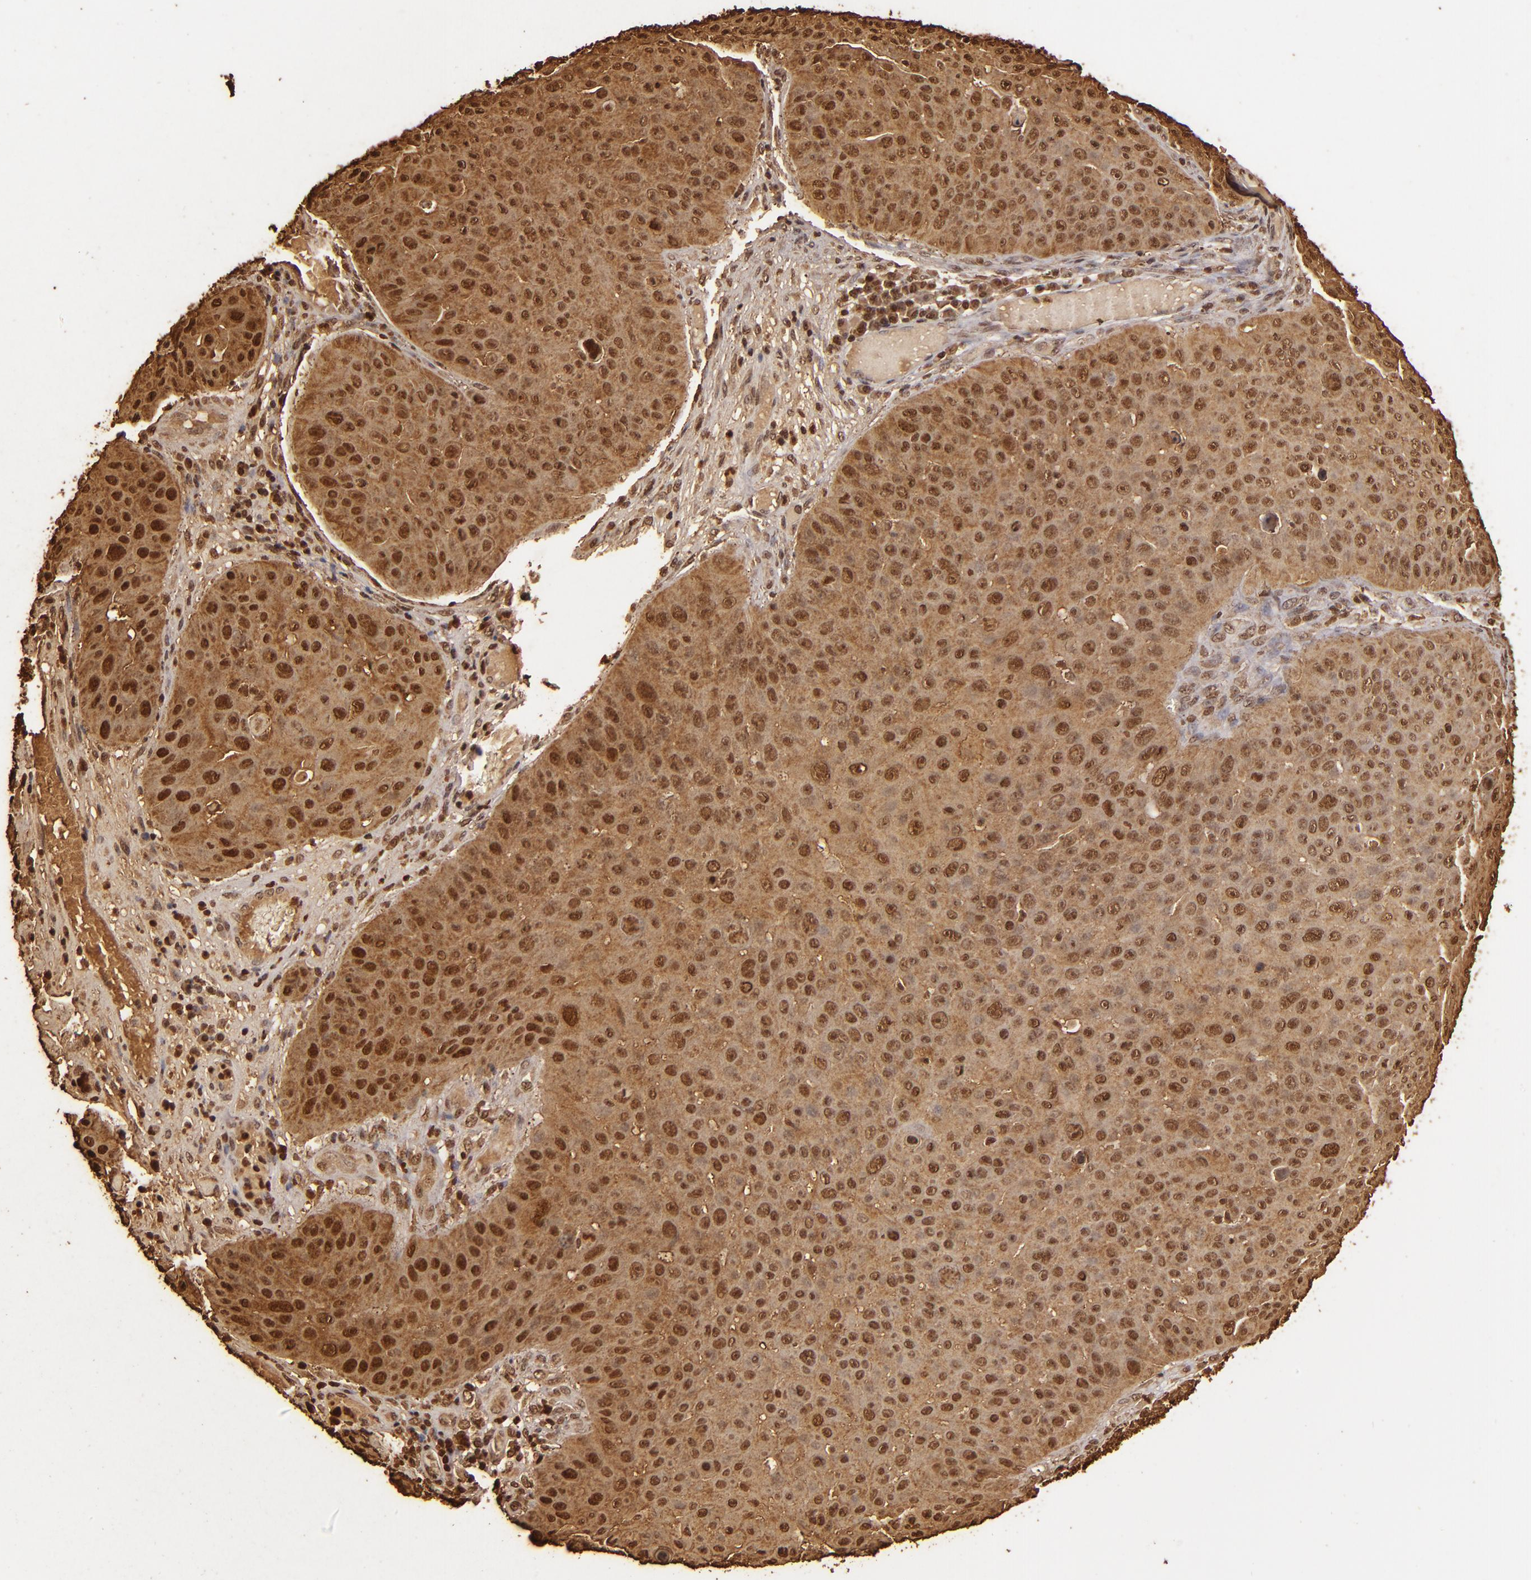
{"staining": {"intensity": "strong", "quantity": ">75%", "location": "cytoplasmic/membranous,nuclear"}, "tissue": "skin cancer", "cell_type": "Tumor cells", "image_type": "cancer", "snomed": [{"axis": "morphology", "description": "Squamous cell carcinoma, NOS"}, {"axis": "topography", "description": "Skin"}], "caption": "Strong cytoplasmic/membranous and nuclear positivity for a protein is identified in approximately >75% of tumor cells of skin cancer (squamous cell carcinoma) using IHC.", "gene": "S100A2", "patient": {"sex": "male", "age": 82}}